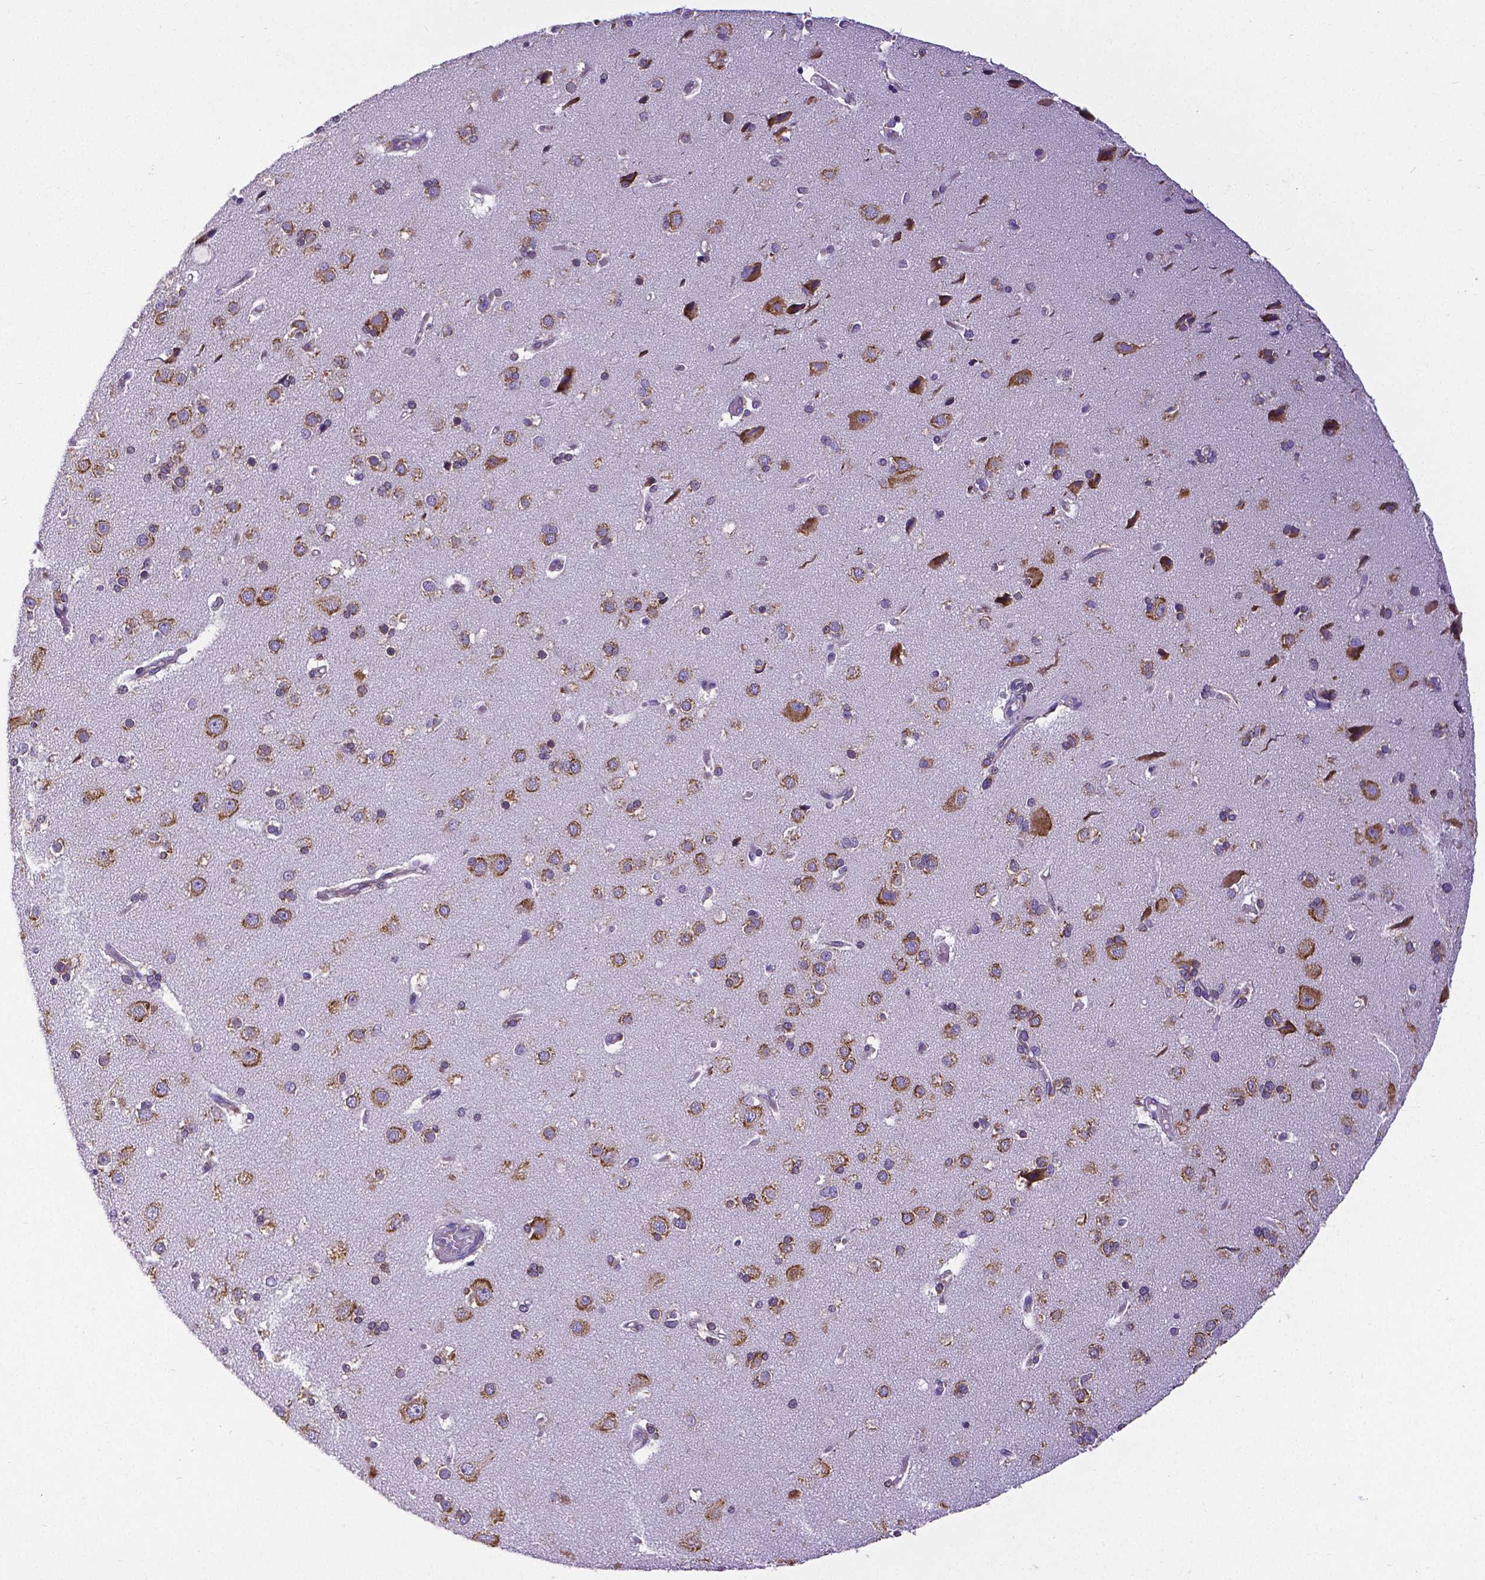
{"staining": {"intensity": "negative", "quantity": "none", "location": "none"}, "tissue": "cerebral cortex", "cell_type": "Endothelial cells", "image_type": "normal", "snomed": [{"axis": "morphology", "description": "Normal tissue, NOS"}, {"axis": "morphology", "description": "Glioma, malignant, High grade"}, {"axis": "topography", "description": "Cerebral cortex"}], "caption": "This is an immunohistochemistry histopathology image of unremarkable cerebral cortex. There is no positivity in endothelial cells.", "gene": "MTDH", "patient": {"sex": "male", "age": 71}}